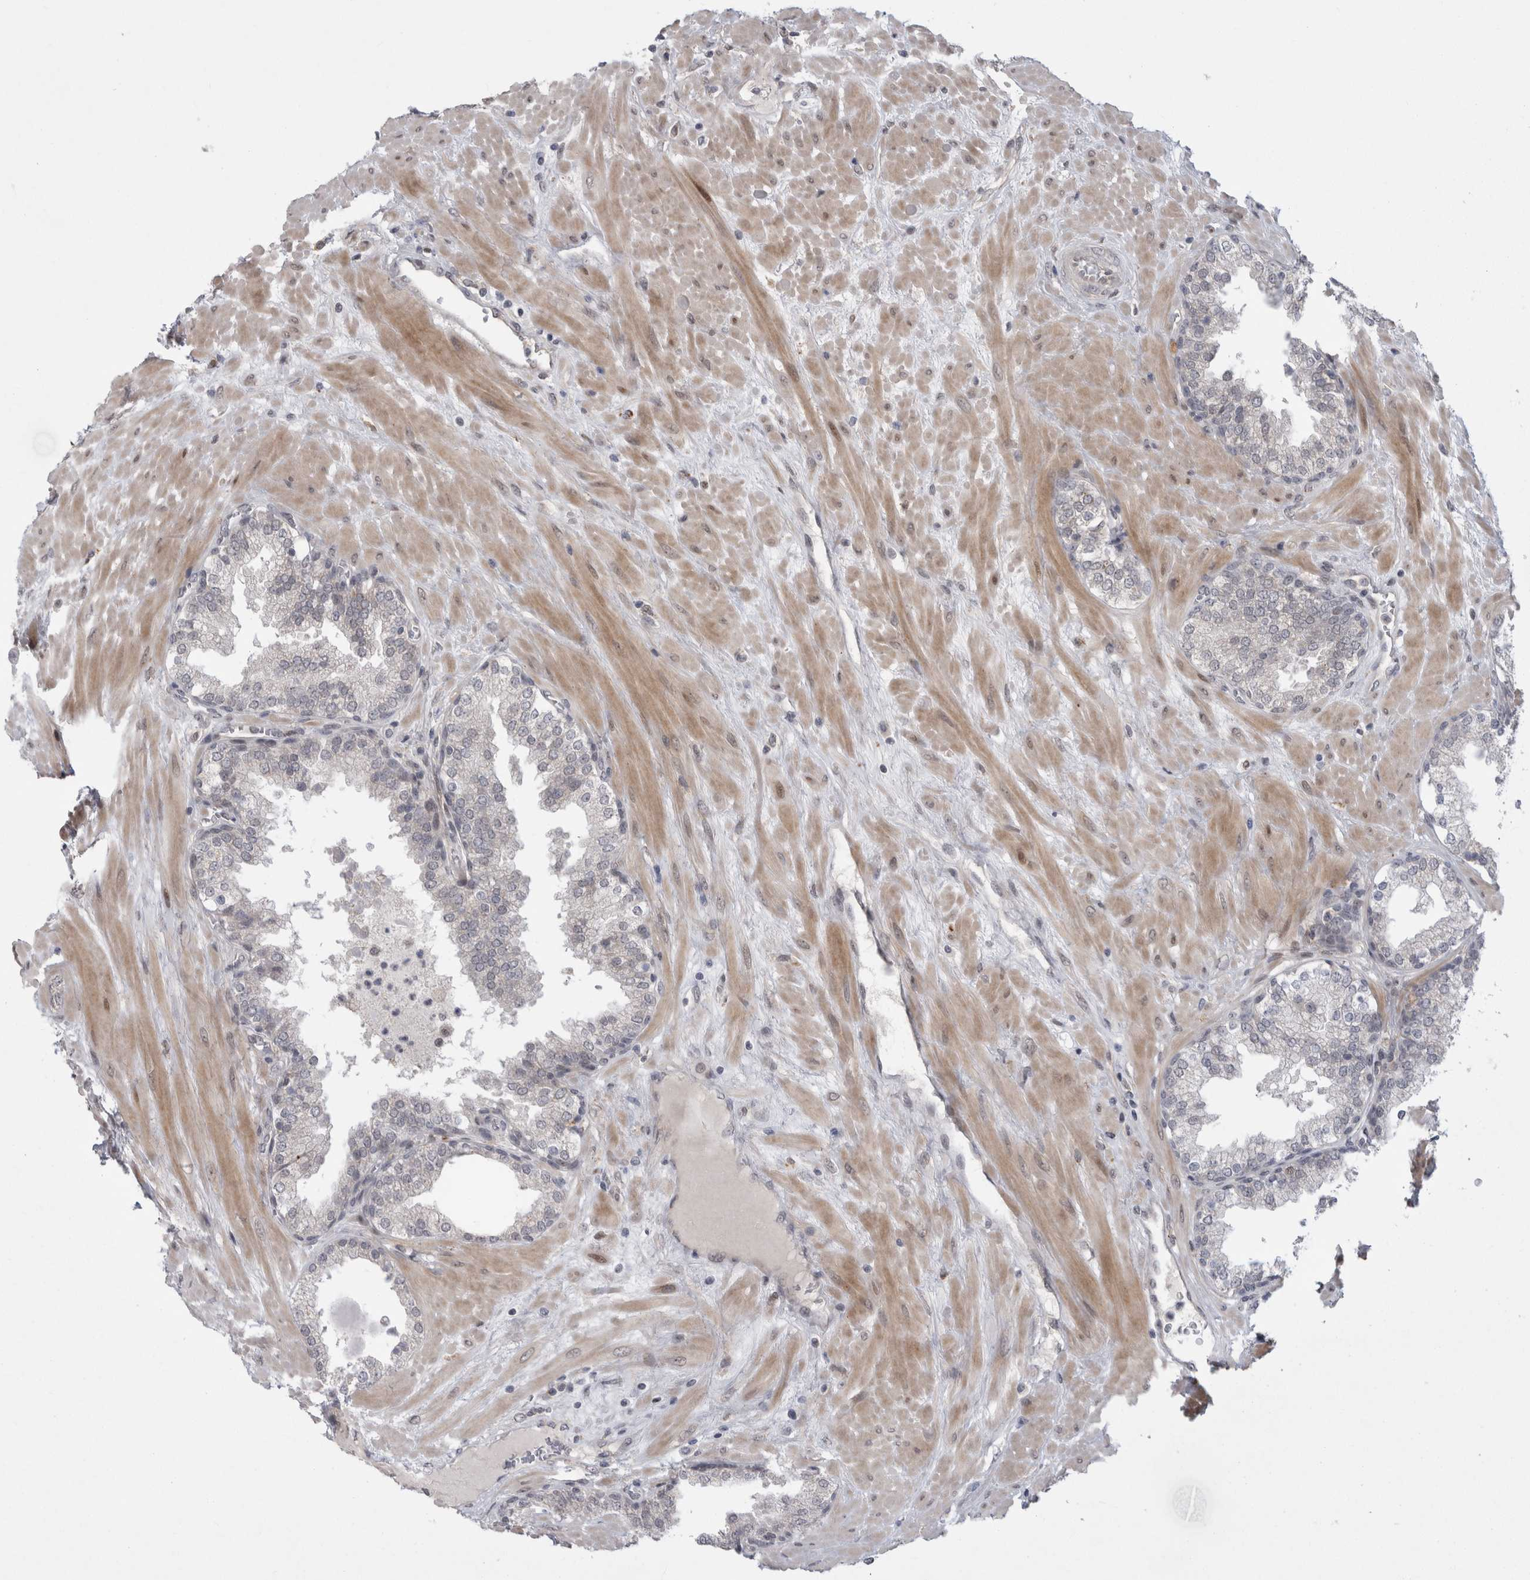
{"staining": {"intensity": "negative", "quantity": "none", "location": "none"}, "tissue": "prostate", "cell_type": "Glandular cells", "image_type": "normal", "snomed": [{"axis": "morphology", "description": "Normal tissue, NOS"}, {"axis": "topography", "description": "Prostate"}], "caption": "Glandular cells show no significant positivity in benign prostate. (DAB (3,3'-diaminobenzidine) IHC visualized using brightfield microscopy, high magnification).", "gene": "MTBP", "patient": {"sex": "male", "age": 51}}